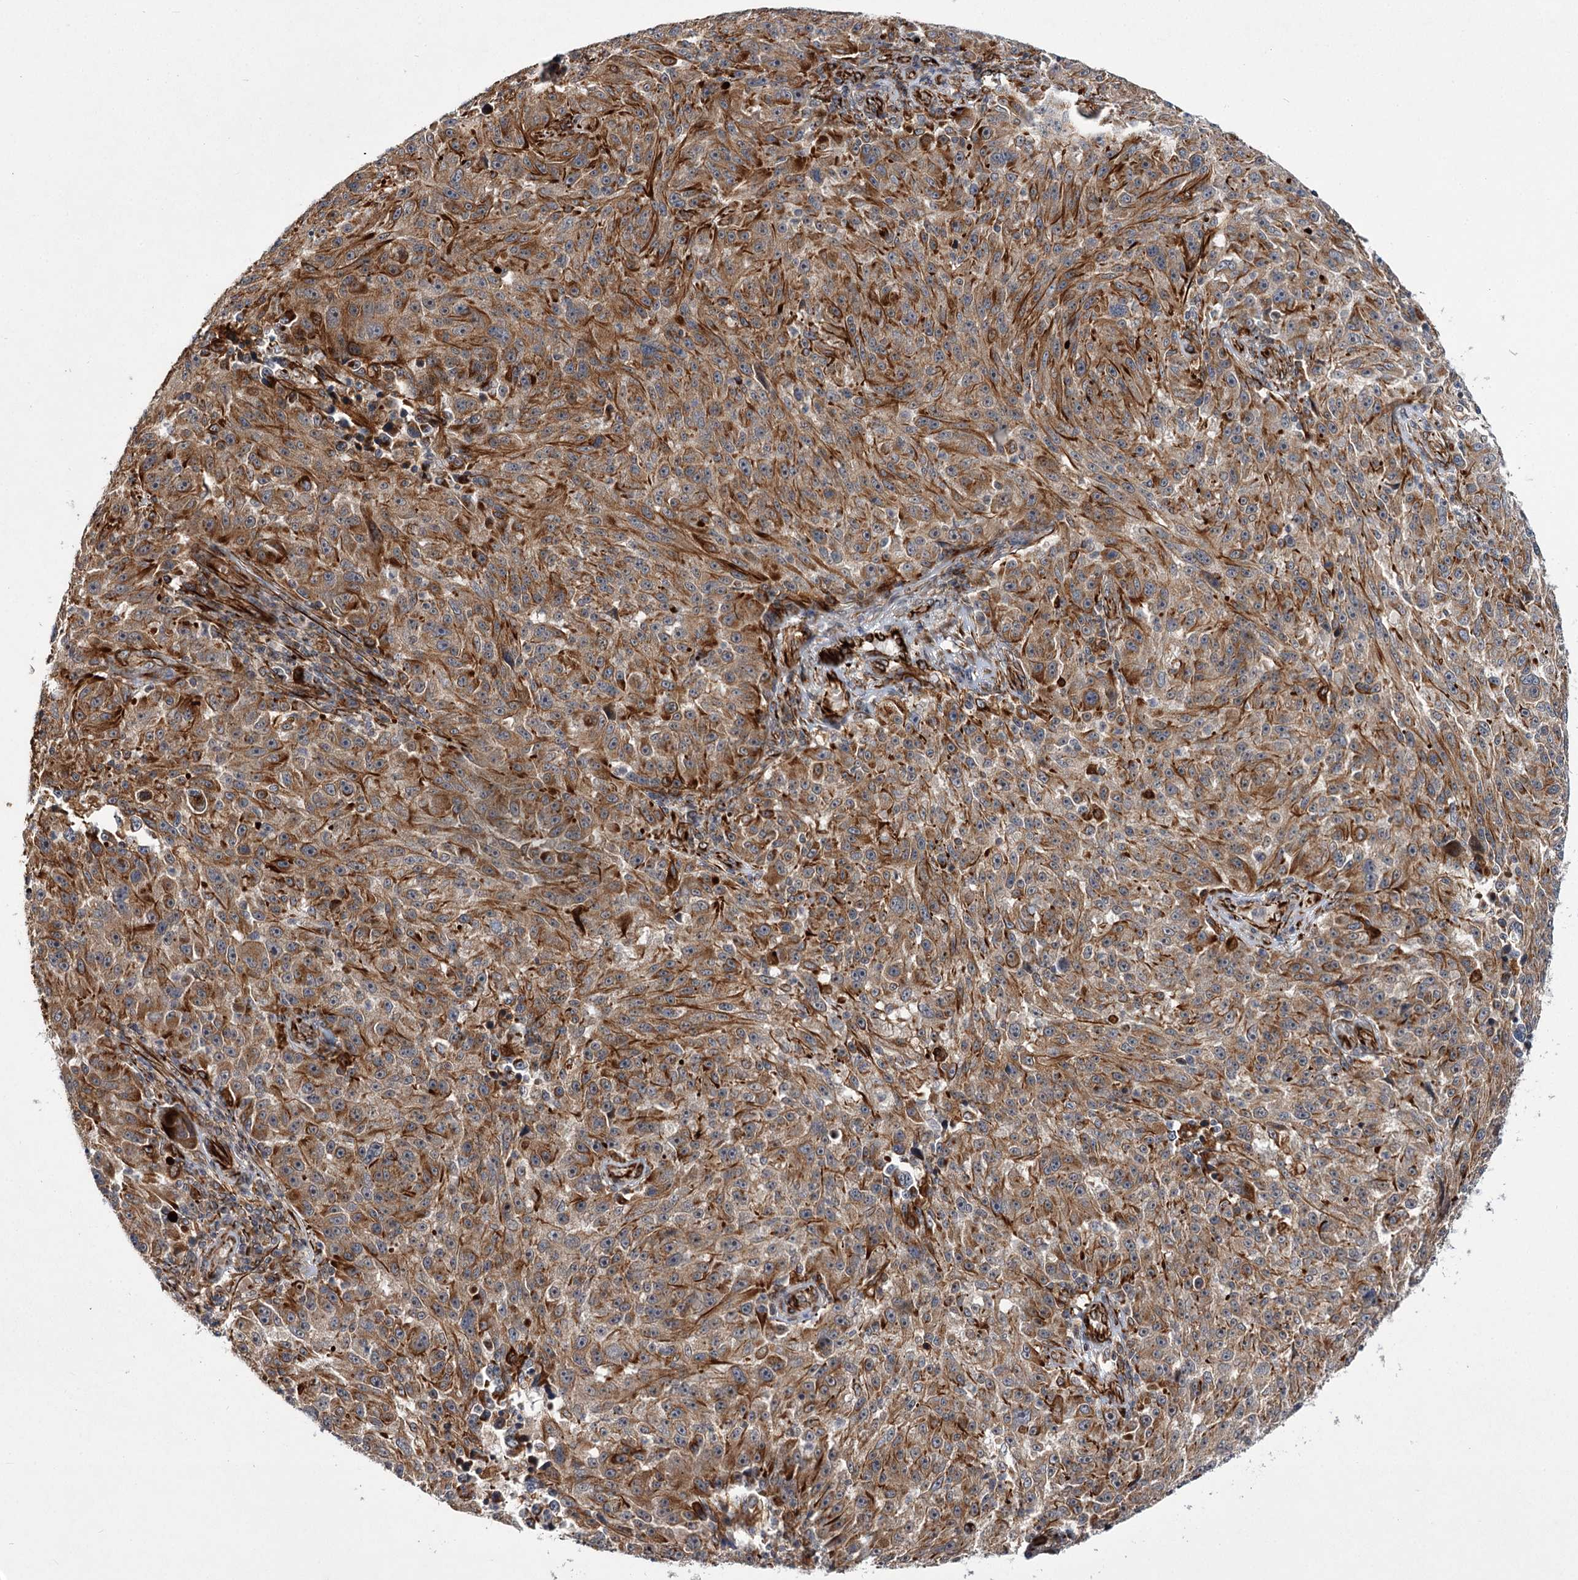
{"staining": {"intensity": "moderate", "quantity": ">75%", "location": "cytoplasmic/membranous"}, "tissue": "melanoma", "cell_type": "Tumor cells", "image_type": "cancer", "snomed": [{"axis": "morphology", "description": "Malignant melanoma, NOS"}, {"axis": "topography", "description": "Skin"}], "caption": "DAB immunohistochemical staining of malignant melanoma displays moderate cytoplasmic/membranous protein staining in approximately >75% of tumor cells.", "gene": "DPEP2", "patient": {"sex": "male", "age": 53}}